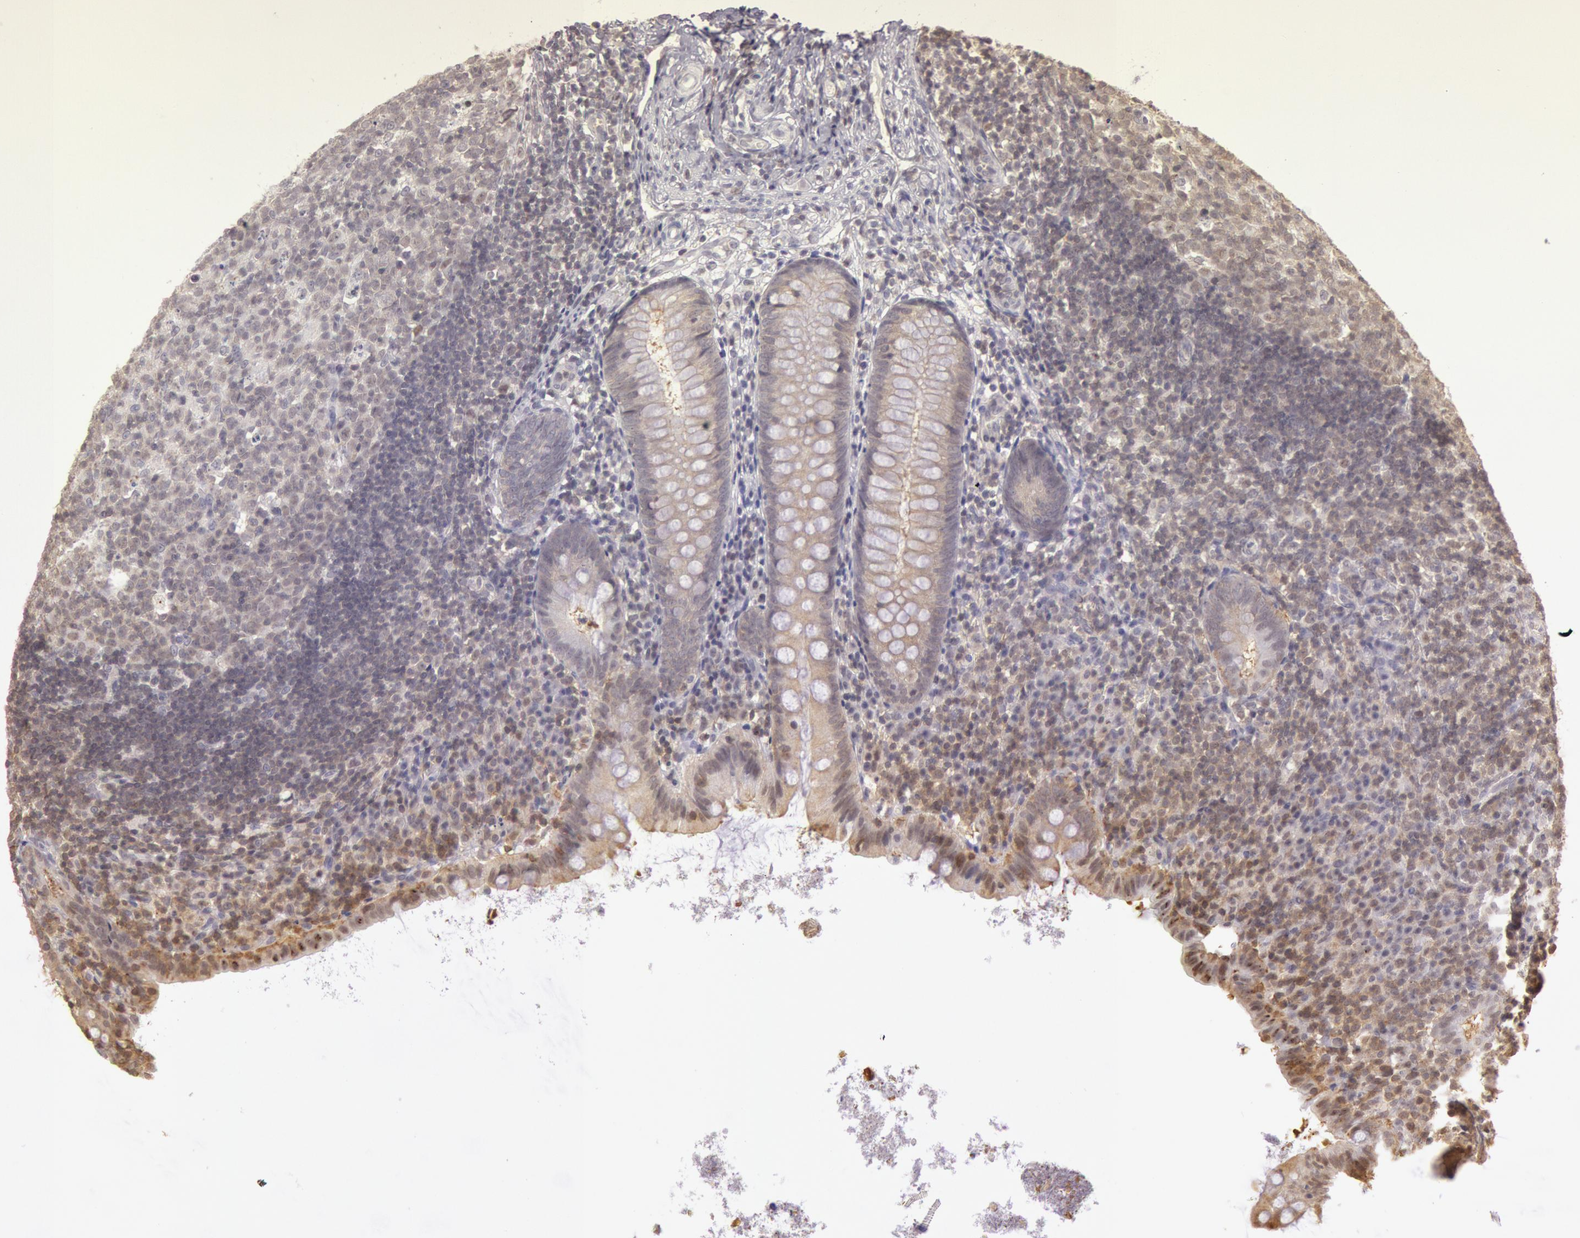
{"staining": {"intensity": "moderate", "quantity": "25%-75%", "location": "cytoplasmic/membranous,nuclear"}, "tissue": "appendix", "cell_type": "Glandular cells", "image_type": "normal", "snomed": [{"axis": "morphology", "description": "Normal tissue, NOS"}, {"axis": "topography", "description": "Appendix"}], "caption": "High-power microscopy captured an IHC histopathology image of normal appendix, revealing moderate cytoplasmic/membranous,nuclear expression in approximately 25%-75% of glandular cells. (DAB (3,3'-diaminobenzidine) = brown stain, brightfield microscopy at high magnification).", "gene": "HIF1A", "patient": {"sex": "female", "age": 9}}